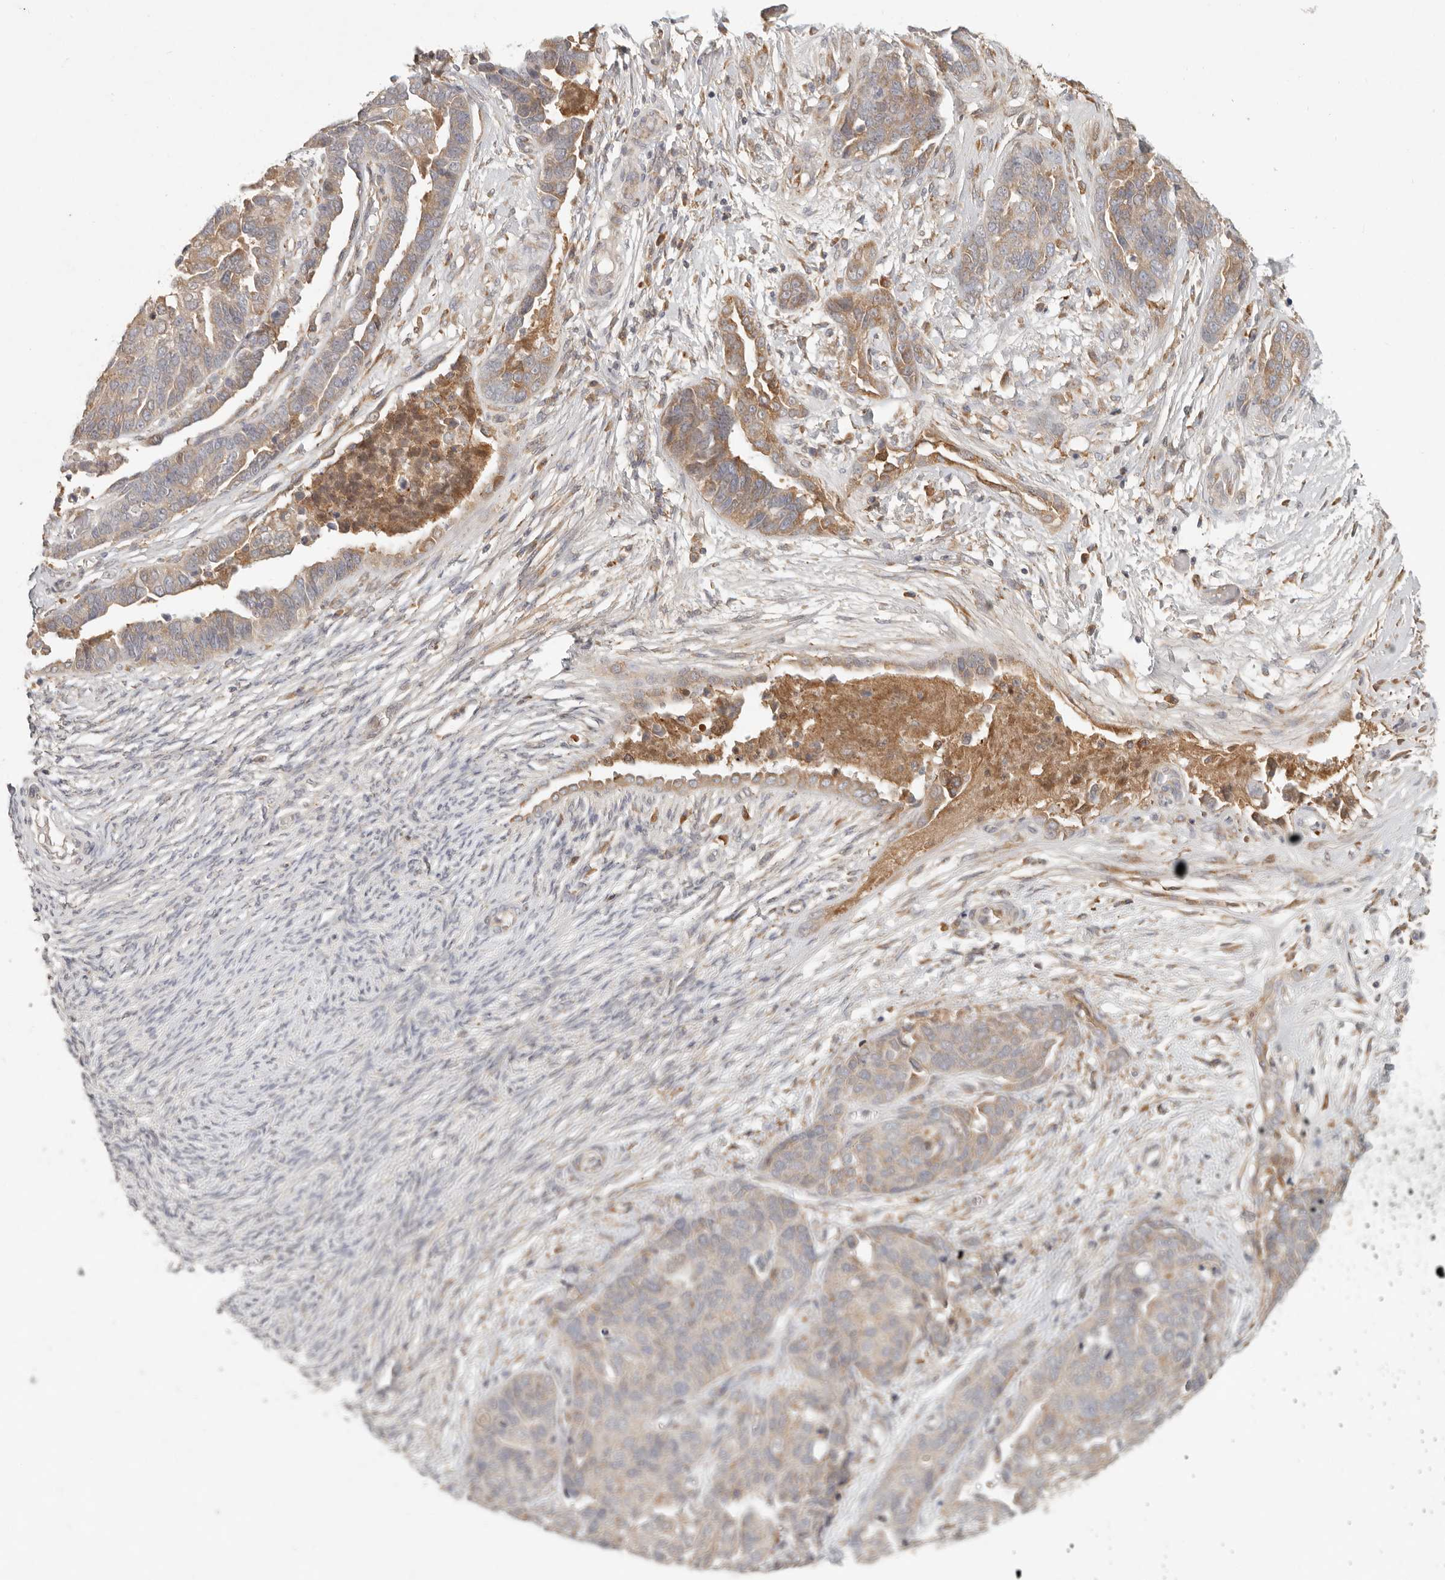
{"staining": {"intensity": "moderate", "quantity": "<25%", "location": "cytoplasmic/membranous"}, "tissue": "ovarian cancer", "cell_type": "Tumor cells", "image_type": "cancer", "snomed": [{"axis": "morphology", "description": "Cystadenocarcinoma, serous, NOS"}, {"axis": "topography", "description": "Ovary"}], "caption": "Ovarian cancer stained for a protein (brown) reveals moderate cytoplasmic/membranous positive staining in approximately <25% of tumor cells.", "gene": "ARHGEF10L", "patient": {"sex": "female", "age": 44}}